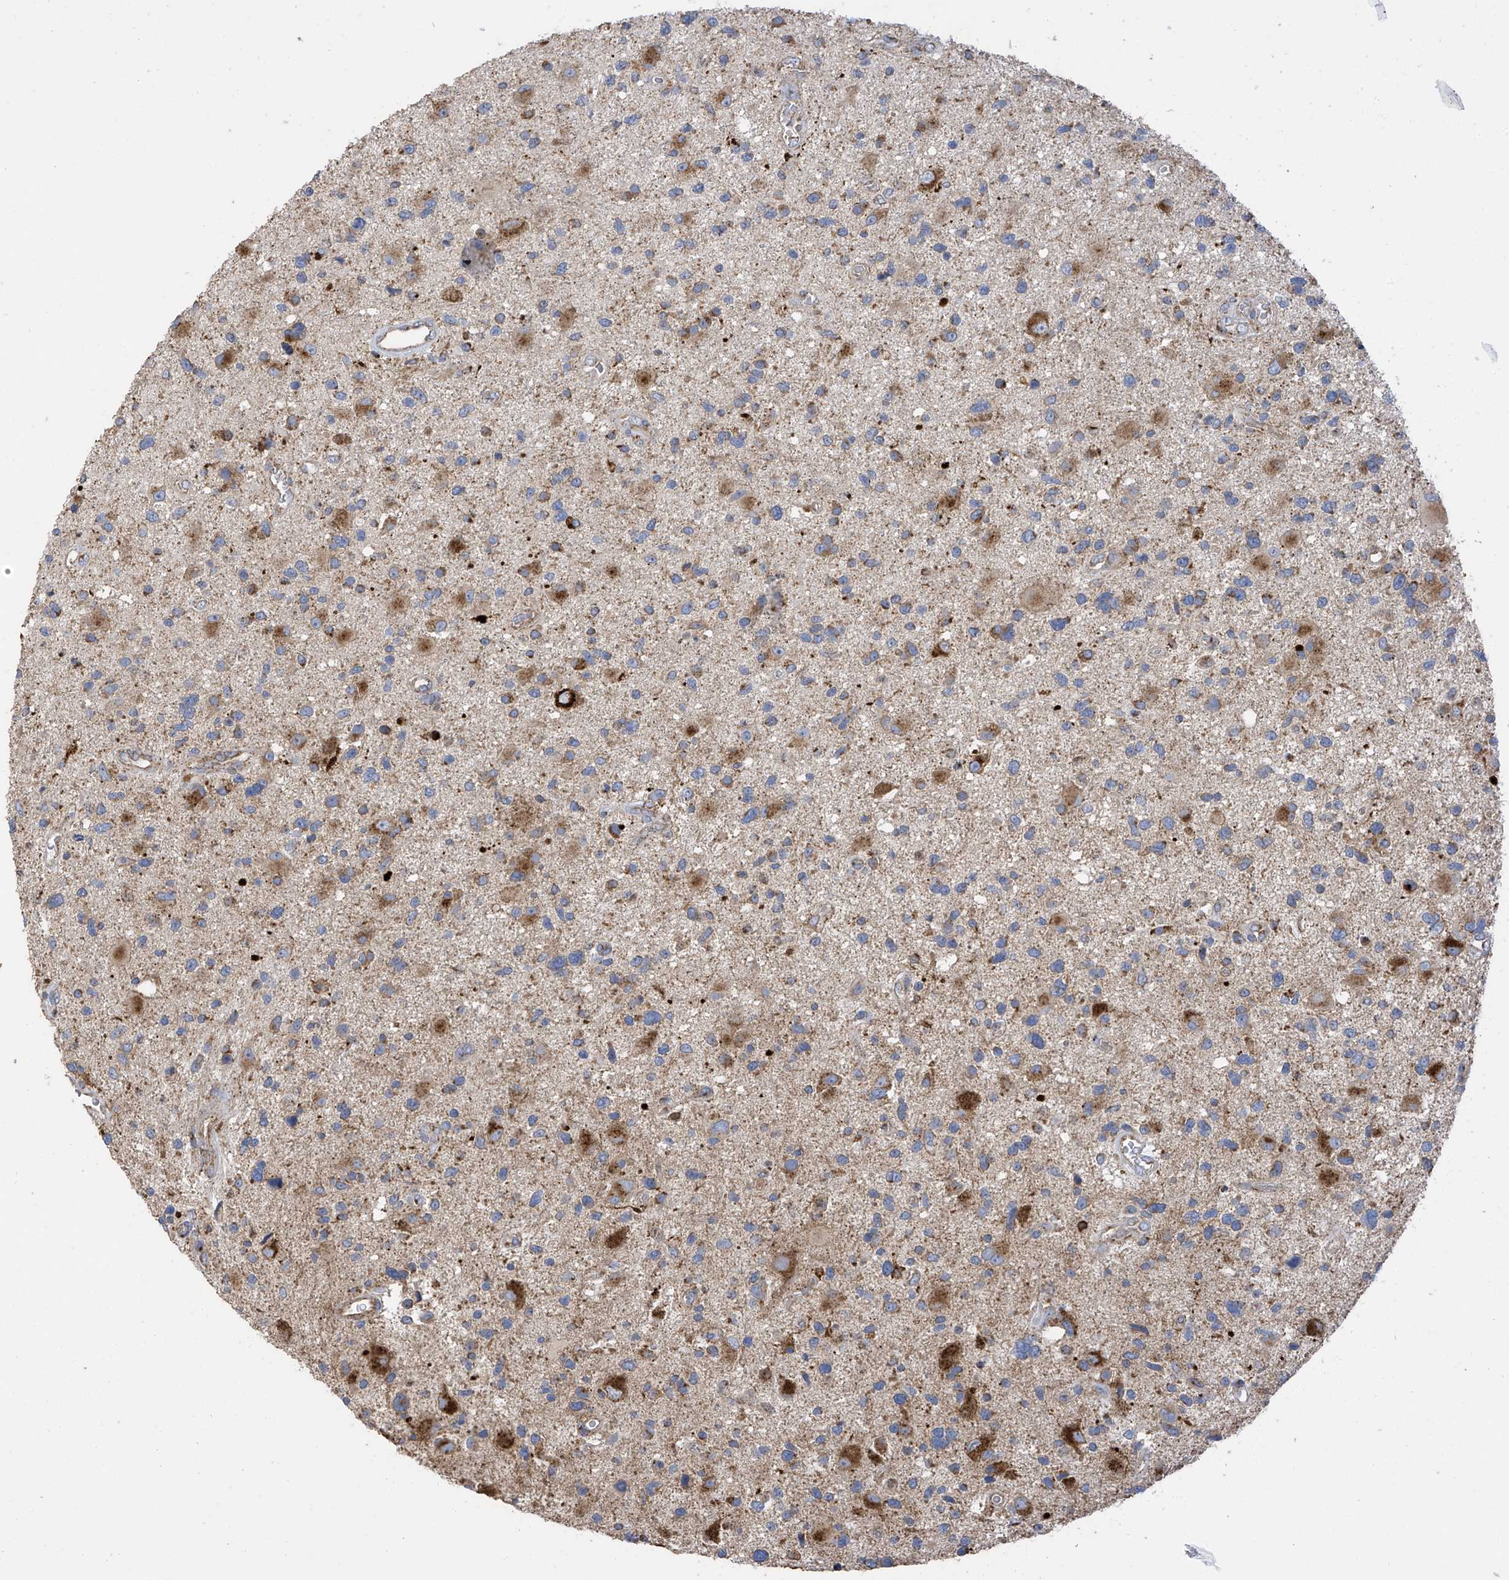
{"staining": {"intensity": "moderate", "quantity": "<25%", "location": "cytoplasmic/membranous"}, "tissue": "glioma", "cell_type": "Tumor cells", "image_type": "cancer", "snomed": [{"axis": "morphology", "description": "Glioma, malignant, High grade"}, {"axis": "topography", "description": "Brain"}], "caption": "Immunohistochemical staining of glioma displays moderate cytoplasmic/membranous protein positivity in approximately <25% of tumor cells.", "gene": "ITM2B", "patient": {"sex": "male", "age": 33}}